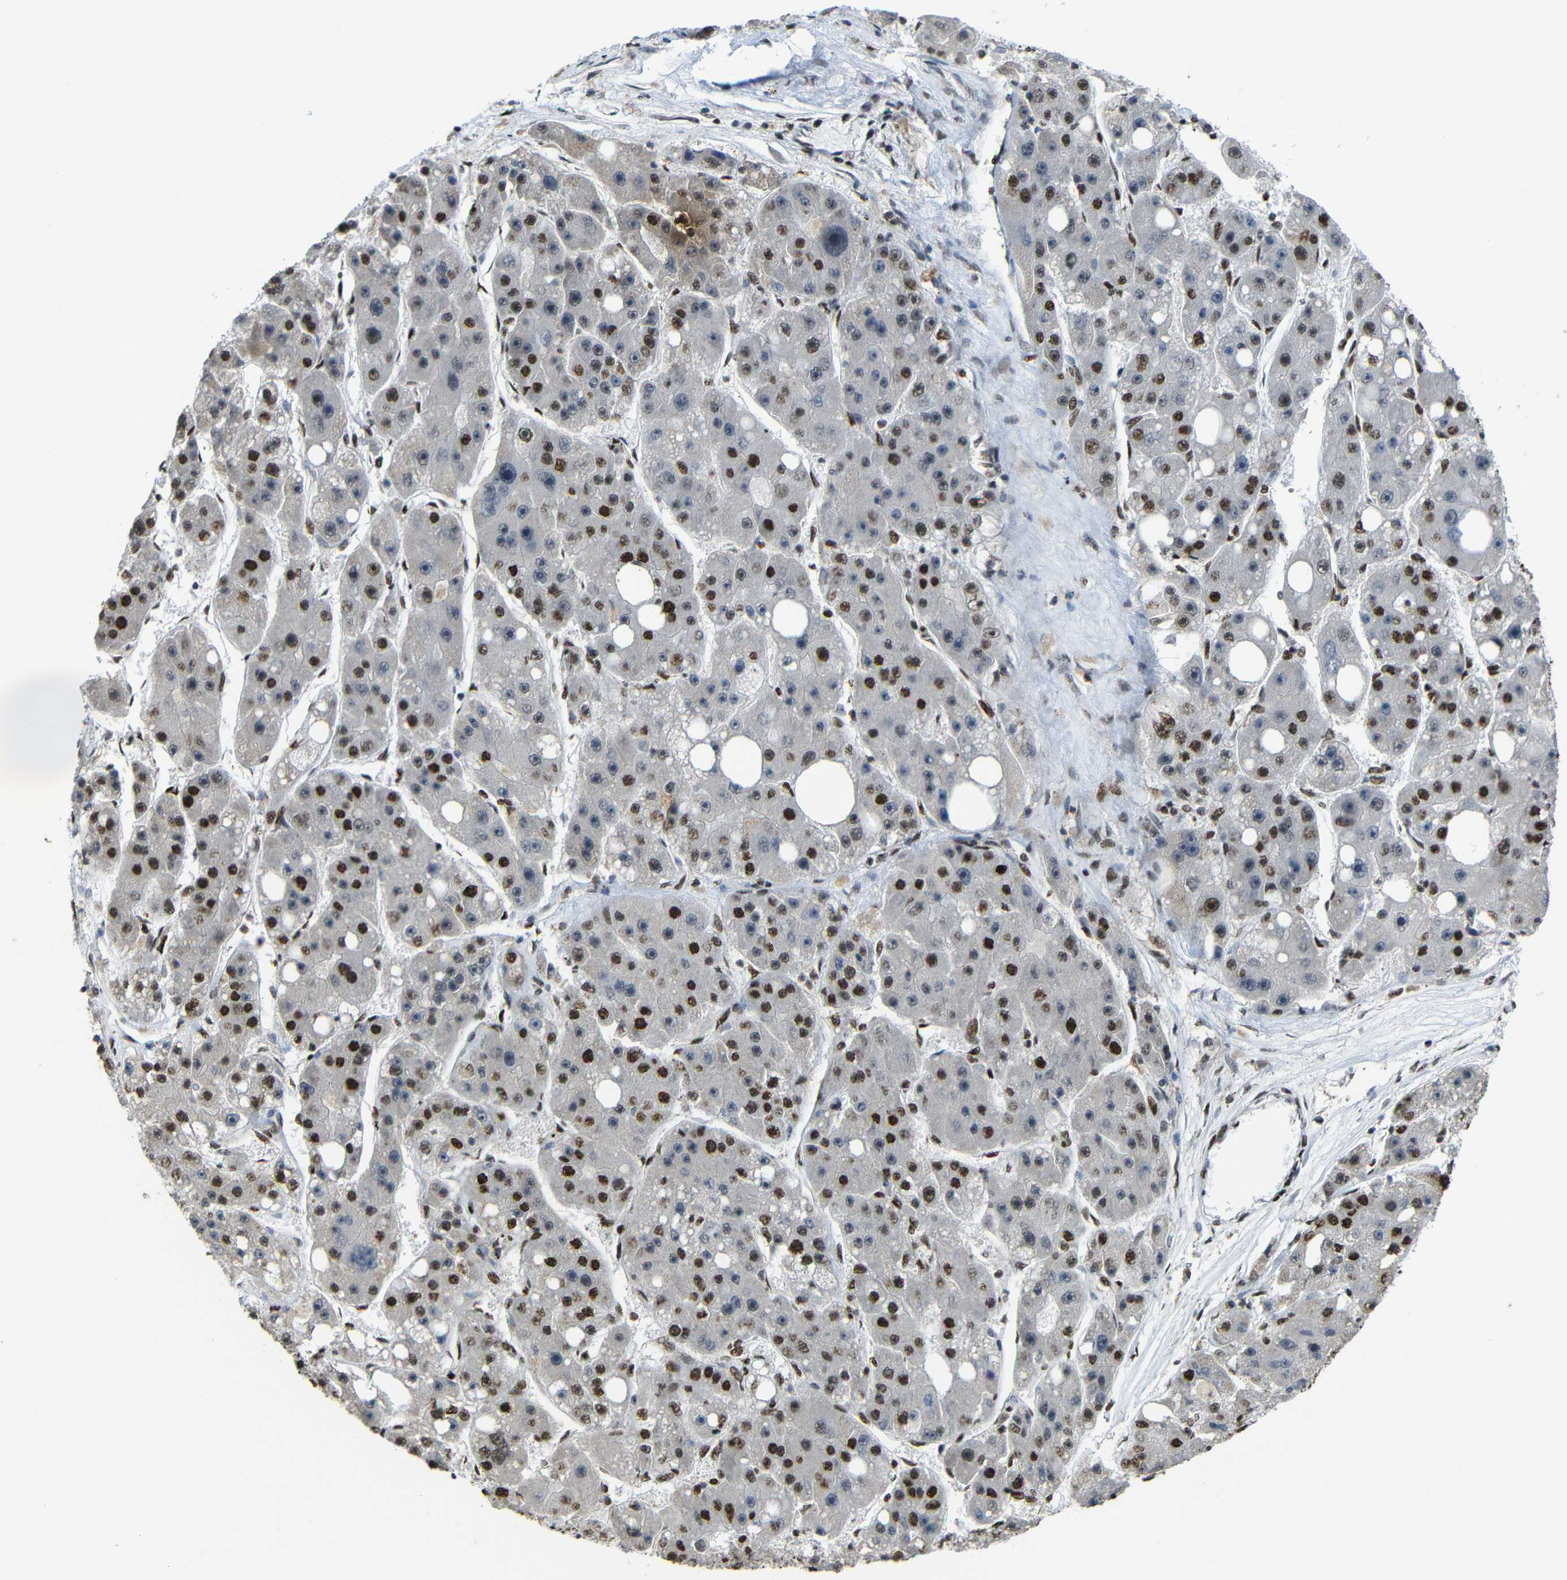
{"staining": {"intensity": "strong", "quantity": "<25%", "location": "nuclear"}, "tissue": "liver cancer", "cell_type": "Tumor cells", "image_type": "cancer", "snomed": [{"axis": "morphology", "description": "Carcinoma, Hepatocellular, NOS"}, {"axis": "topography", "description": "Liver"}], "caption": "Immunohistochemical staining of hepatocellular carcinoma (liver) demonstrates medium levels of strong nuclear positivity in approximately <25% of tumor cells.", "gene": "TCF7L2", "patient": {"sex": "female", "age": 61}}